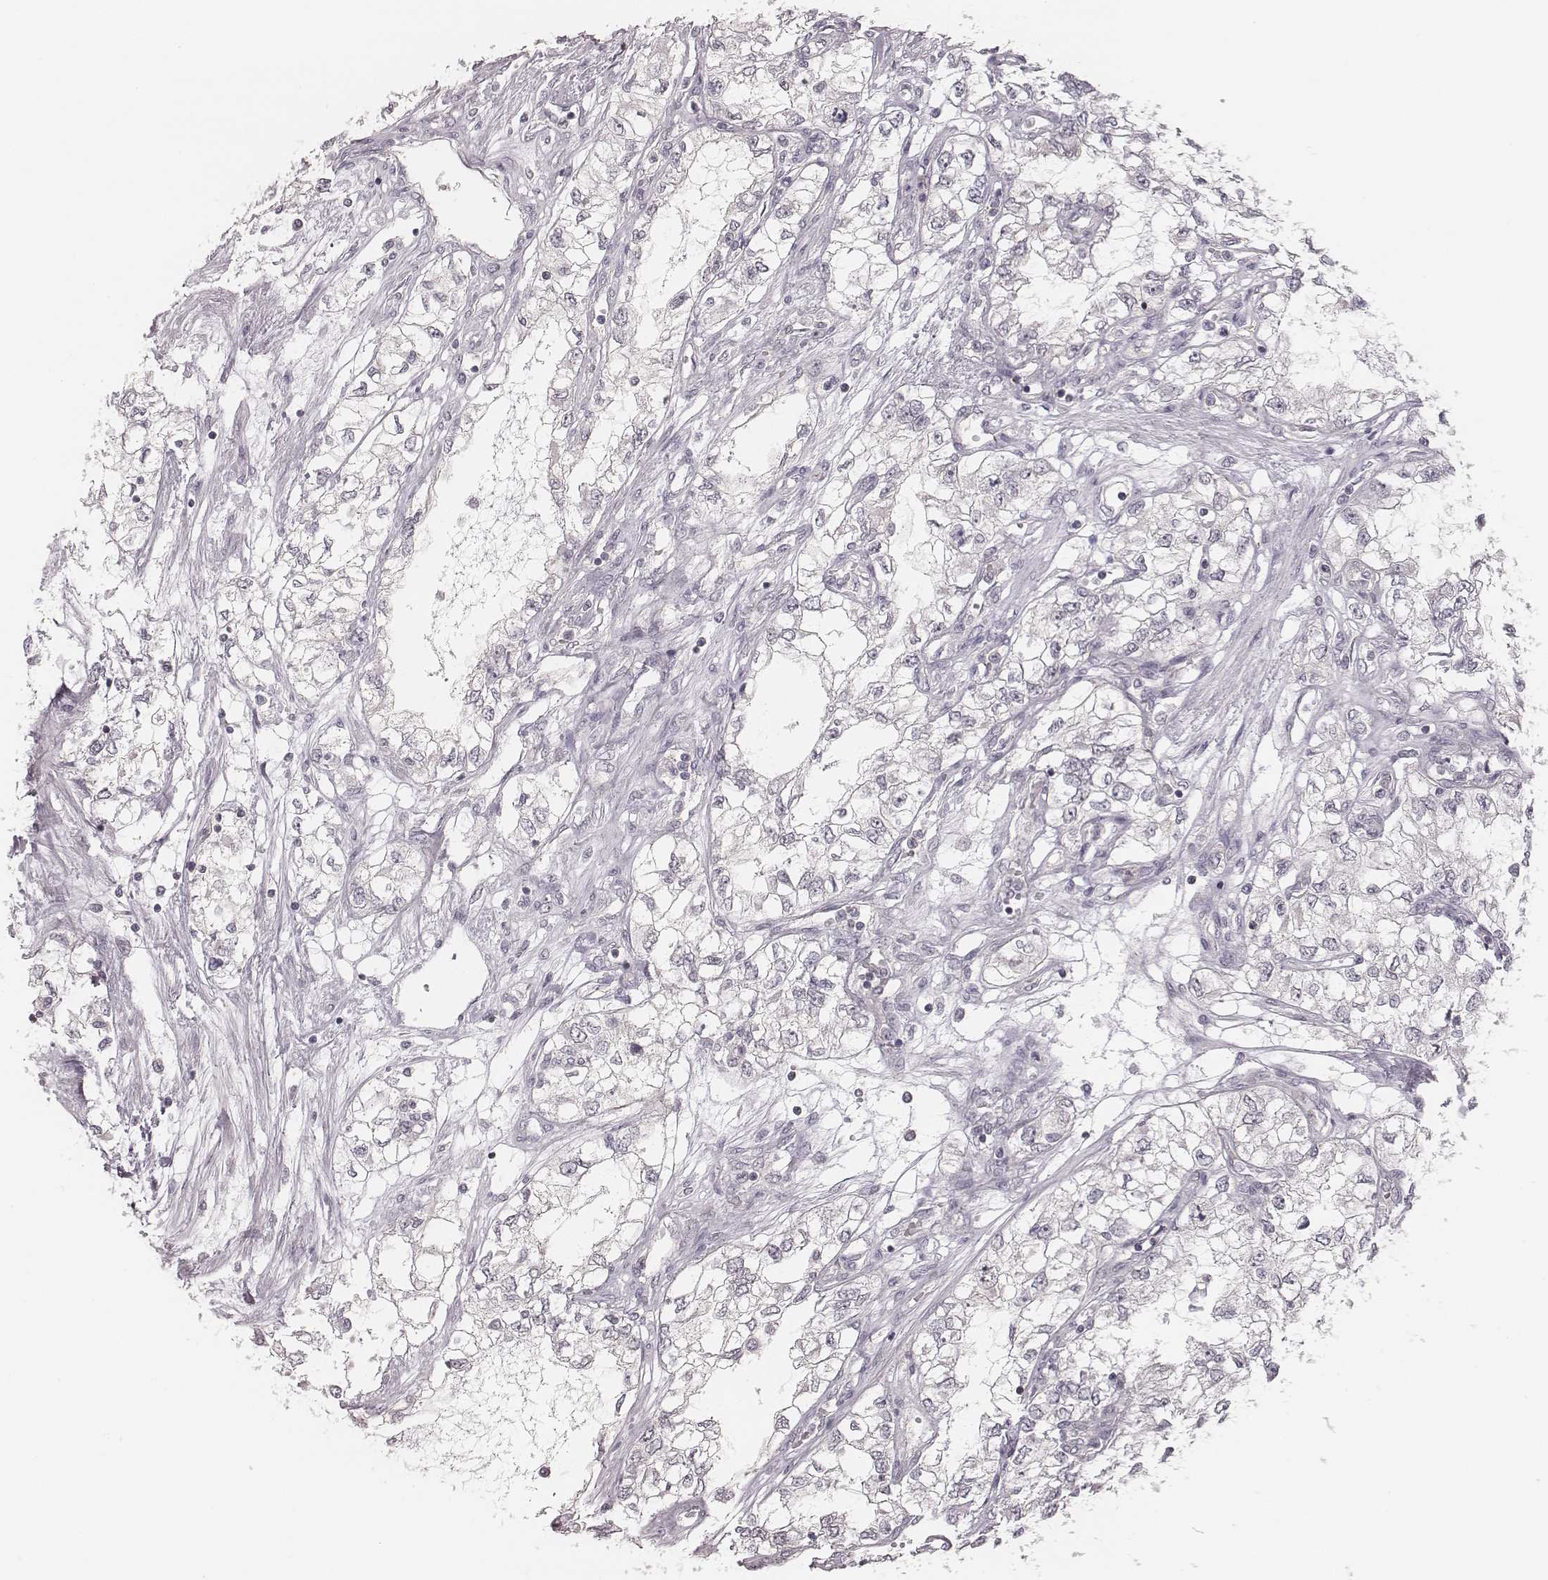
{"staining": {"intensity": "negative", "quantity": "none", "location": "none"}, "tissue": "renal cancer", "cell_type": "Tumor cells", "image_type": "cancer", "snomed": [{"axis": "morphology", "description": "Adenocarcinoma, NOS"}, {"axis": "topography", "description": "Kidney"}], "caption": "The immunohistochemistry photomicrograph has no significant staining in tumor cells of renal cancer (adenocarcinoma) tissue.", "gene": "ACACB", "patient": {"sex": "female", "age": 59}}